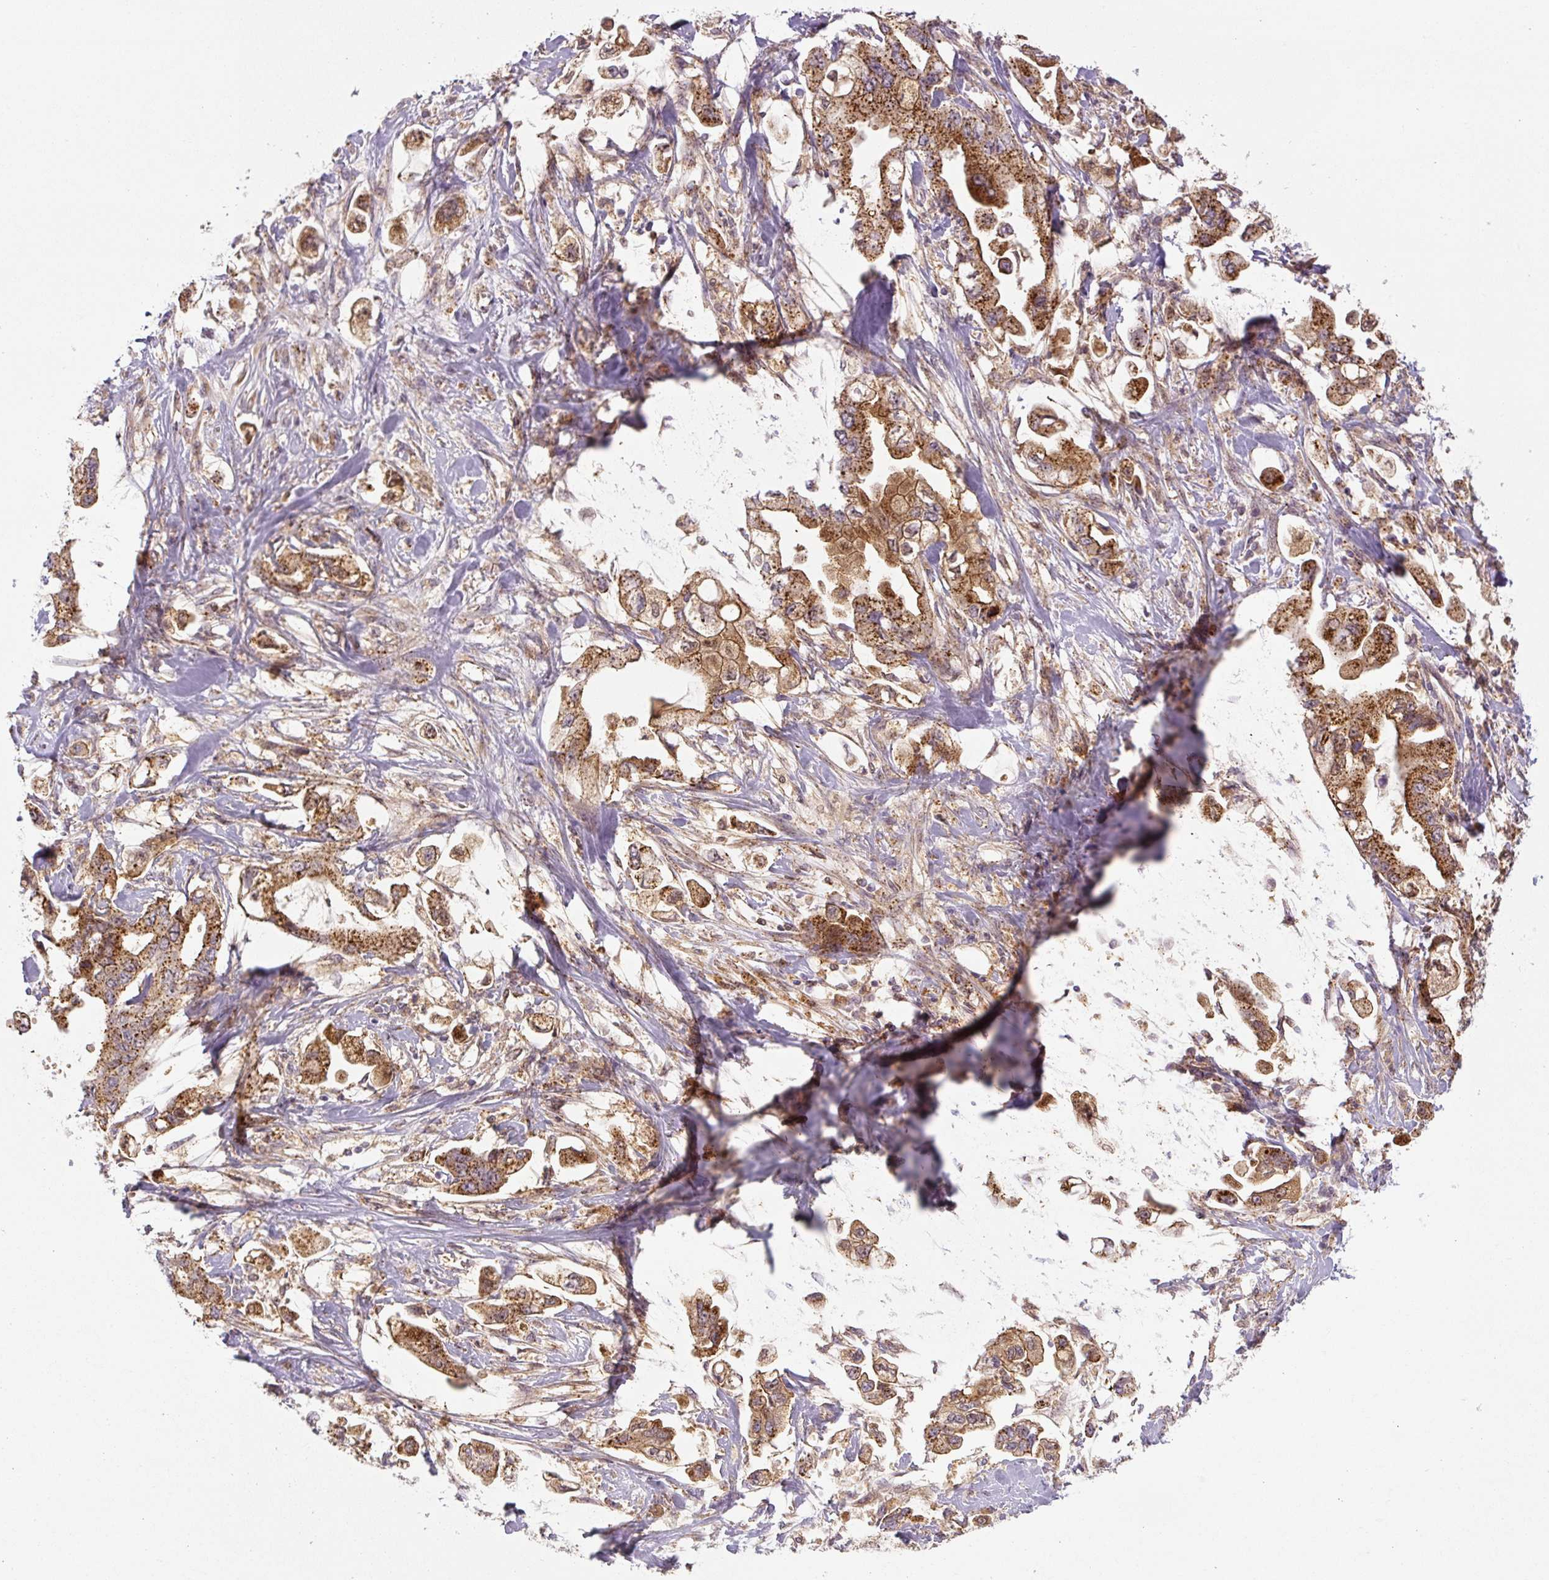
{"staining": {"intensity": "moderate", "quantity": ">75%", "location": "cytoplasmic/membranous"}, "tissue": "stomach cancer", "cell_type": "Tumor cells", "image_type": "cancer", "snomed": [{"axis": "morphology", "description": "Adenocarcinoma, NOS"}, {"axis": "topography", "description": "Stomach"}], "caption": "An image of human stomach cancer (adenocarcinoma) stained for a protein exhibits moderate cytoplasmic/membranous brown staining in tumor cells.", "gene": "ZSWIM7", "patient": {"sex": "male", "age": 62}}